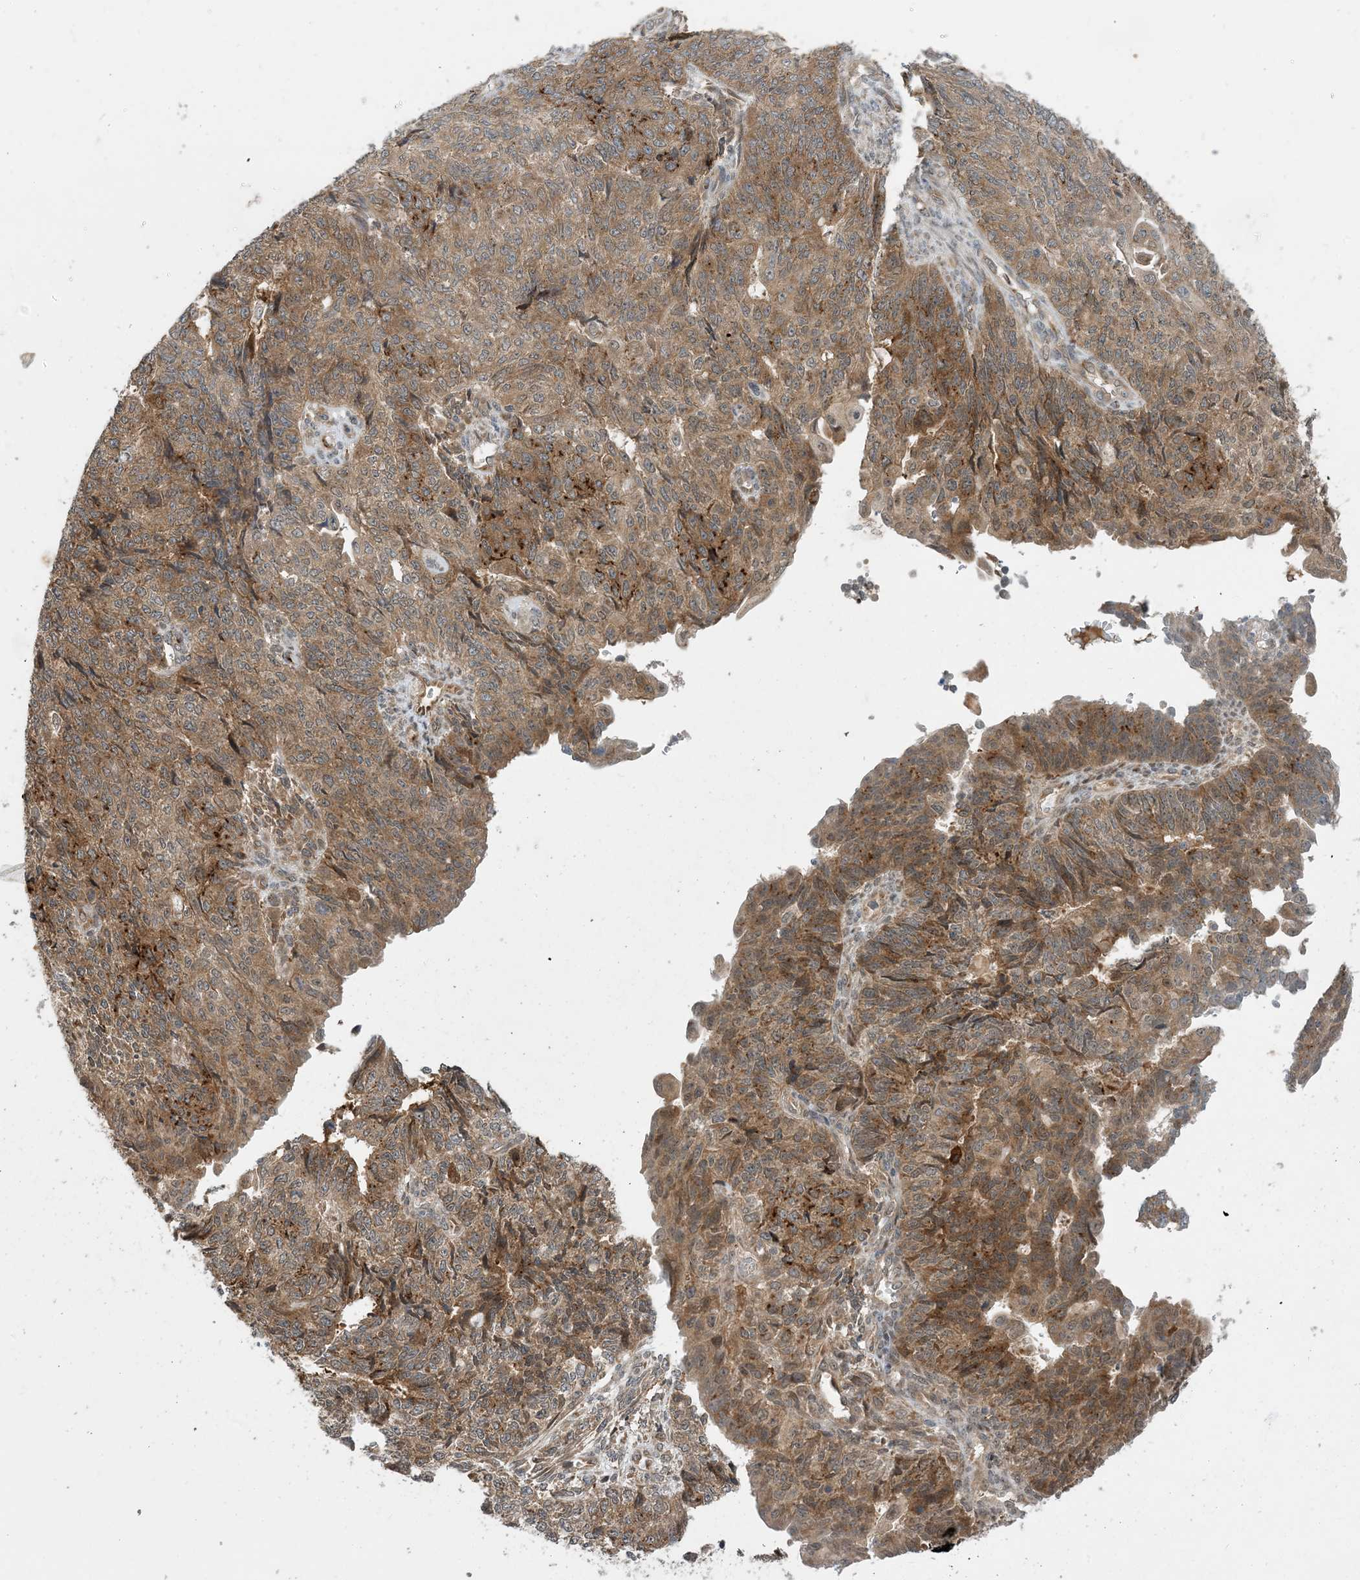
{"staining": {"intensity": "moderate", "quantity": ">75%", "location": "cytoplasmic/membranous"}, "tissue": "endometrial cancer", "cell_type": "Tumor cells", "image_type": "cancer", "snomed": [{"axis": "morphology", "description": "Adenocarcinoma, NOS"}, {"axis": "topography", "description": "Endometrium"}], "caption": "Protein staining of endometrial cancer tissue demonstrates moderate cytoplasmic/membranous positivity in about >75% of tumor cells.", "gene": "TINAG", "patient": {"sex": "female", "age": 32}}